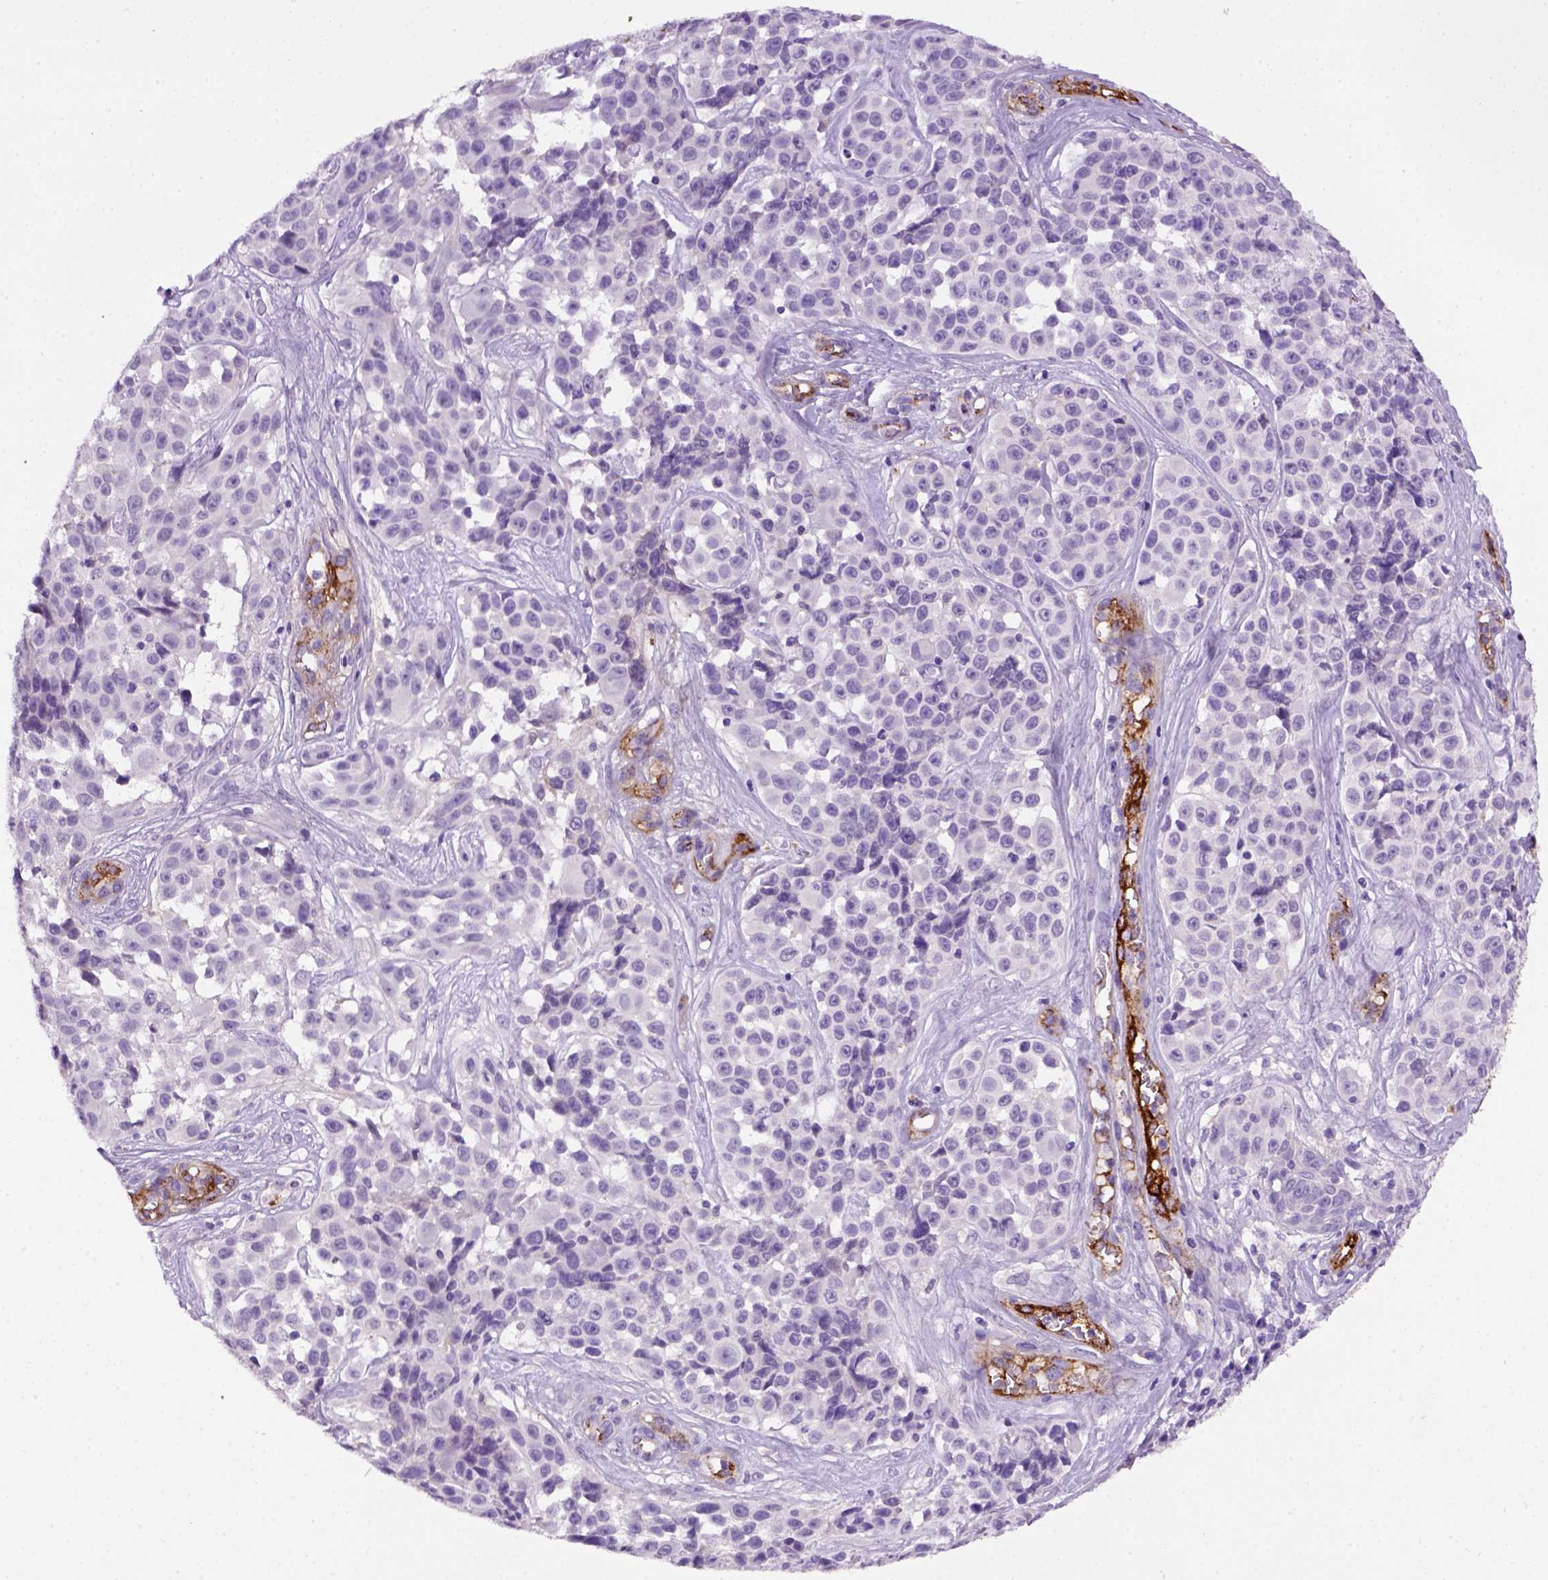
{"staining": {"intensity": "negative", "quantity": "none", "location": "none"}, "tissue": "melanoma", "cell_type": "Tumor cells", "image_type": "cancer", "snomed": [{"axis": "morphology", "description": "Malignant melanoma, NOS"}, {"axis": "topography", "description": "Skin"}], "caption": "Malignant melanoma was stained to show a protein in brown. There is no significant positivity in tumor cells.", "gene": "VWF", "patient": {"sex": "female", "age": 88}}